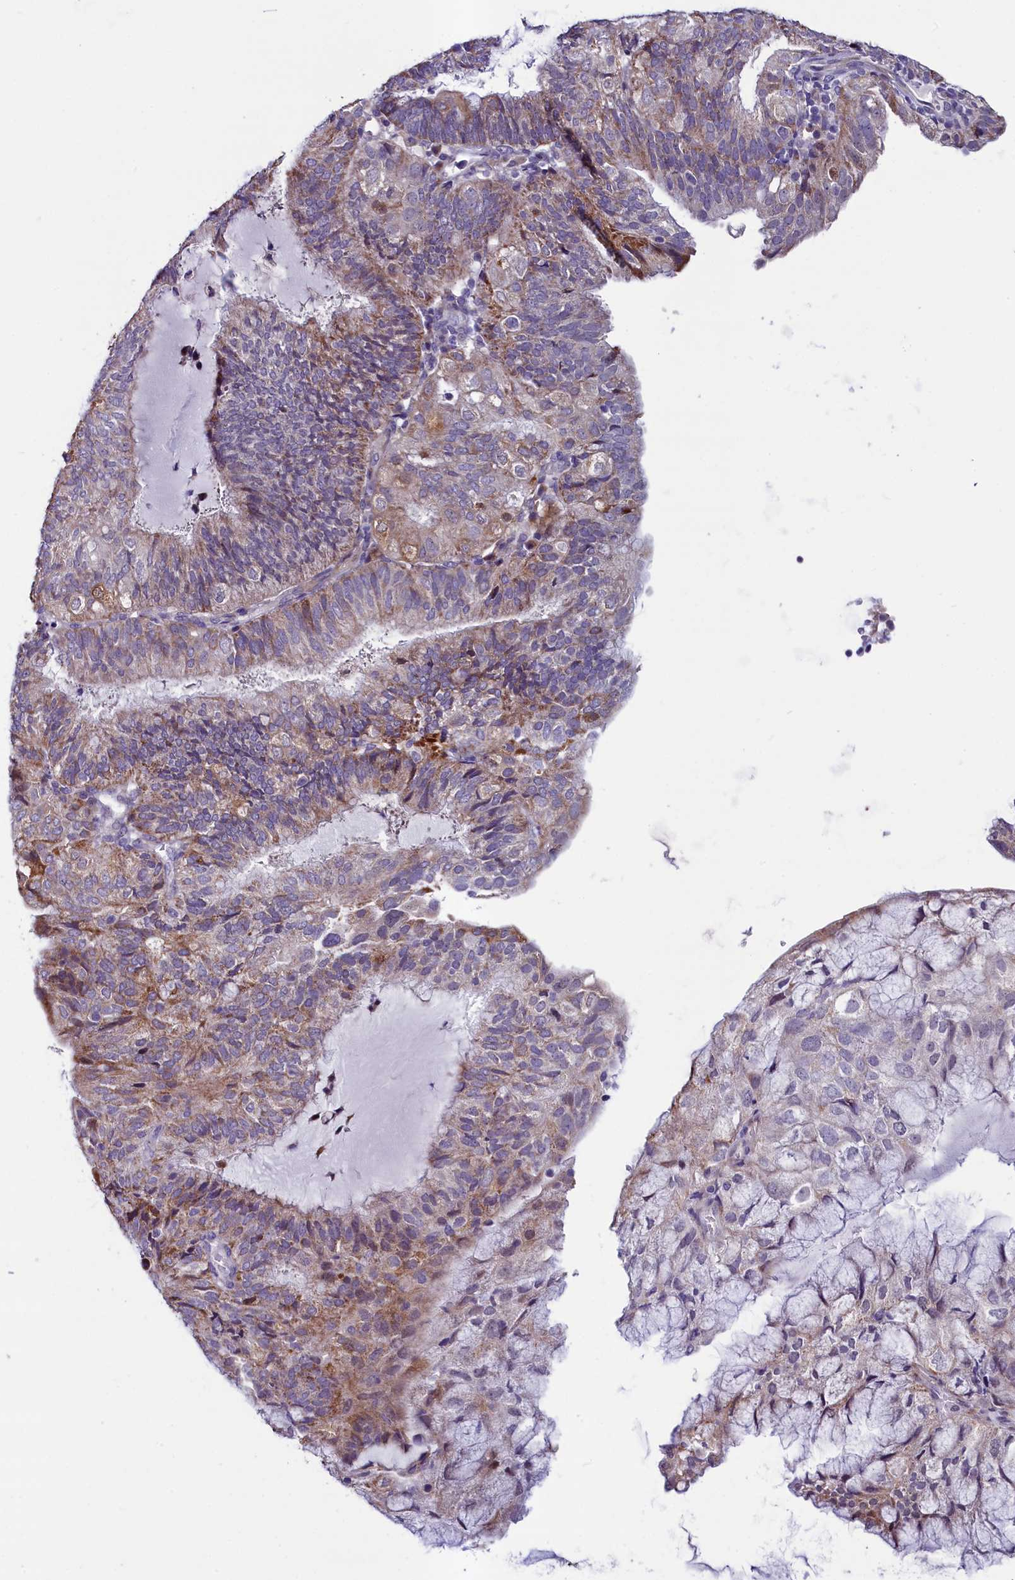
{"staining": {"intensity": "moderate", "quantity": "25%-75%", "location": "cytoplasmic/membranous"}, "tissue": "endometrial cancer", "cell_type": "Tumor cells", "image_type": "cancer", "snomed": [{"axis": "morphology", "description": "Adenocarcinoma, NOS"}, {"axis": "topography", "description": "Endometrium"}], "caption": "High-magnification brightfield microscopy of endometrial adenocarcinoma stained with DAB (brown) and counterstained with hematoxylin (blue). tumor cells exhibit moderate cytoplasmic/membranous staining is present in approximately25%-75% of cells.", "gene": "SCD5", "patient": {"sex": "female", "age": 81}}